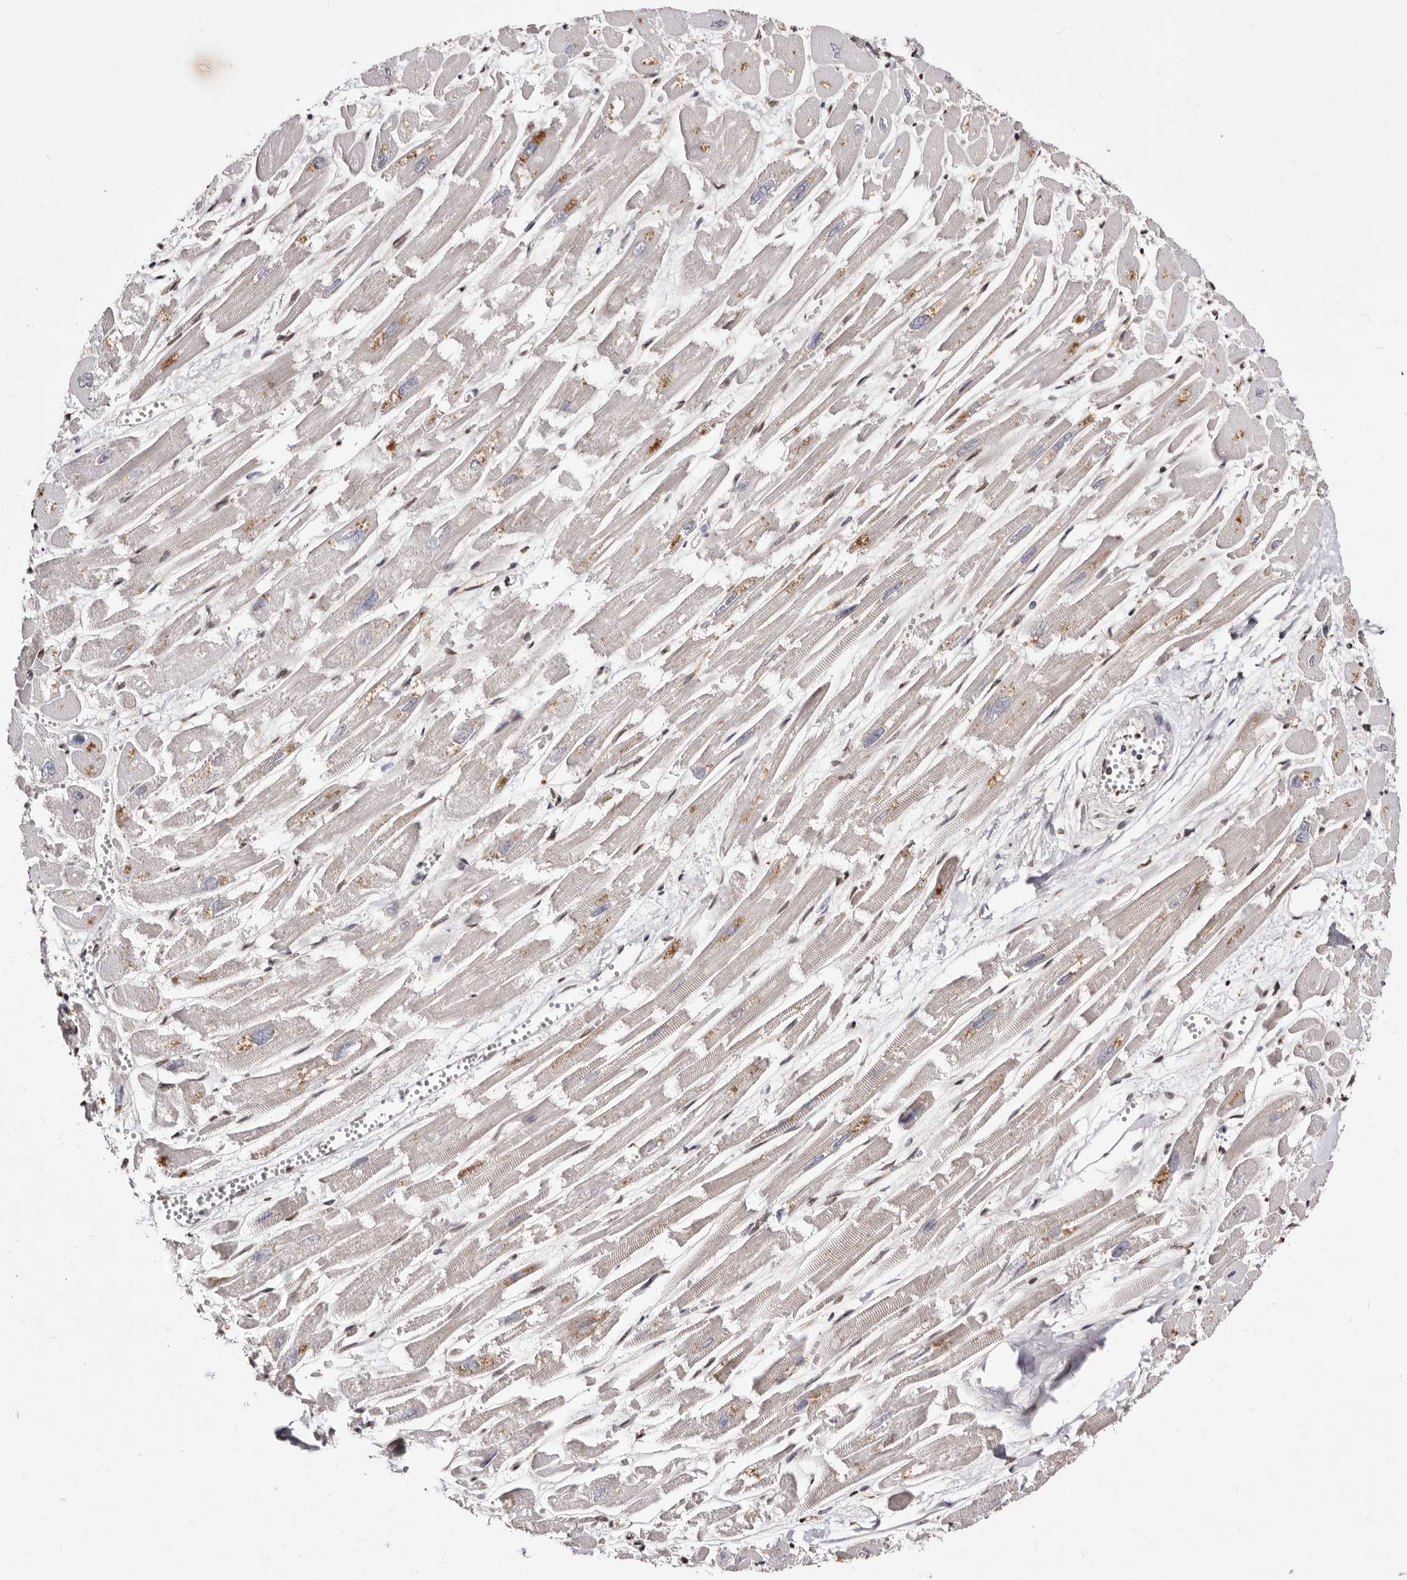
{"staining": {"intensity": "moderate", "quantity": "25%-75%", "location": "nuclear"}, "tissue": "heart muscle", "cell_type": "Cardiomyocytes", "image_type": "normal", "snomed": [{"axis": "morphology", "description": "Normal tissue, NOS"}, {"axis": "topography", "description": "Heart"}], "caption": "Moderate nuclear staining is seen in about 25%-75% of cardiomyocytes in normal heart muscle.", "gene": "ANAPC11", "patient": {"sex": "male", "age": 54}}